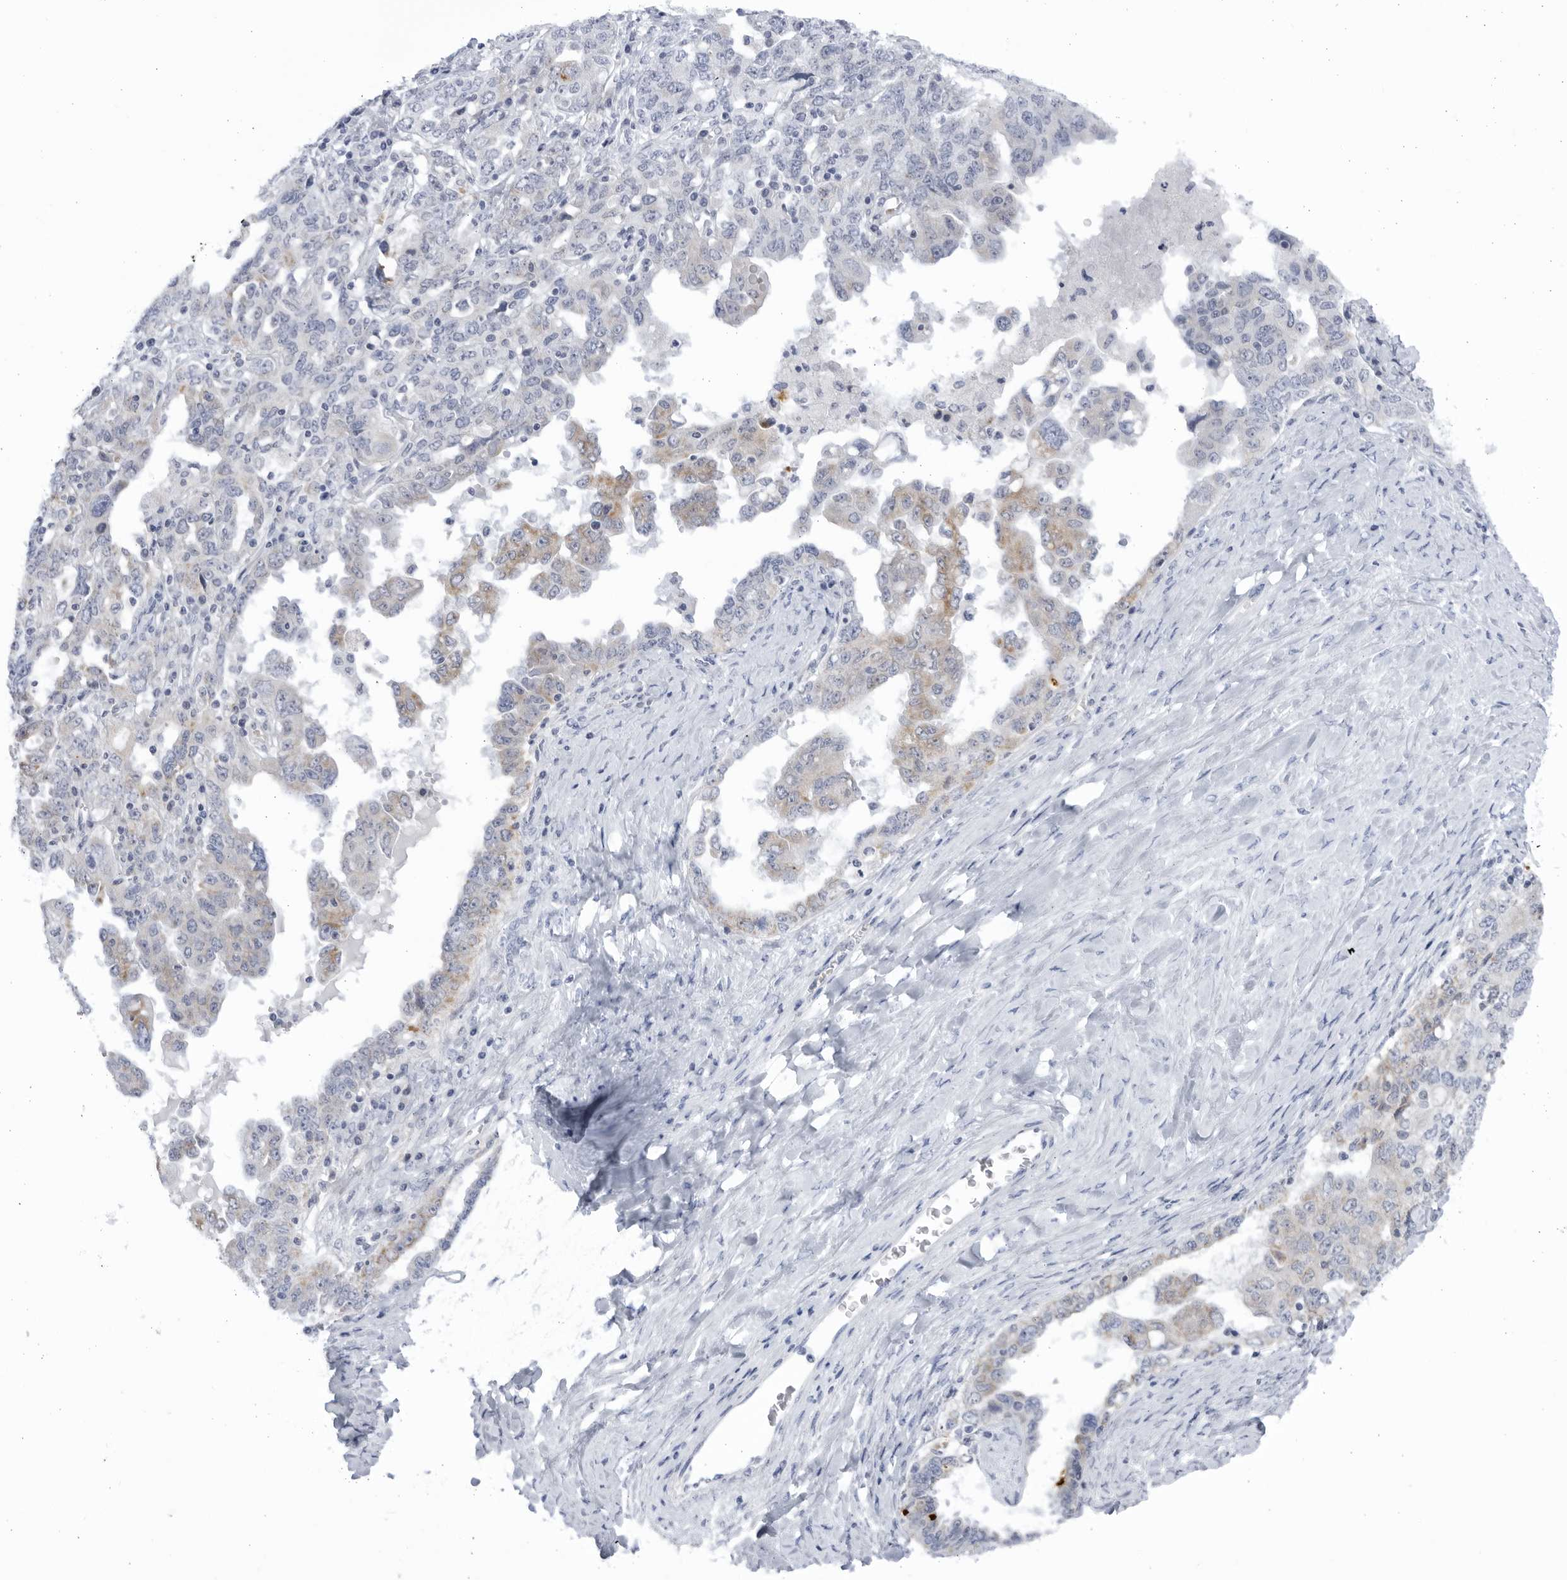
{"staining": {"intensity": "weak", "quantity": "25%-75%", "location": "cytoplasmic/membranous"}, "tissue": "ovarian cancer", "cell_type": "Tumor cells", "image_type": "cancer", "snomed": [{"axis": "morphology", "description": "Carcinoma, endometroid"}, {"axis": "topography", "description": "Ovary"}], "caption": "This histopathology image reveals immunohistochemistry (IHC) staining of ovarian endometroid carcinoma, with low weak cytoplasmic/membranous positivity in approximately 25%-75% of tumor cells.", "gene": "CCDC181", "patient": {"sex": "female", "age": 62}}